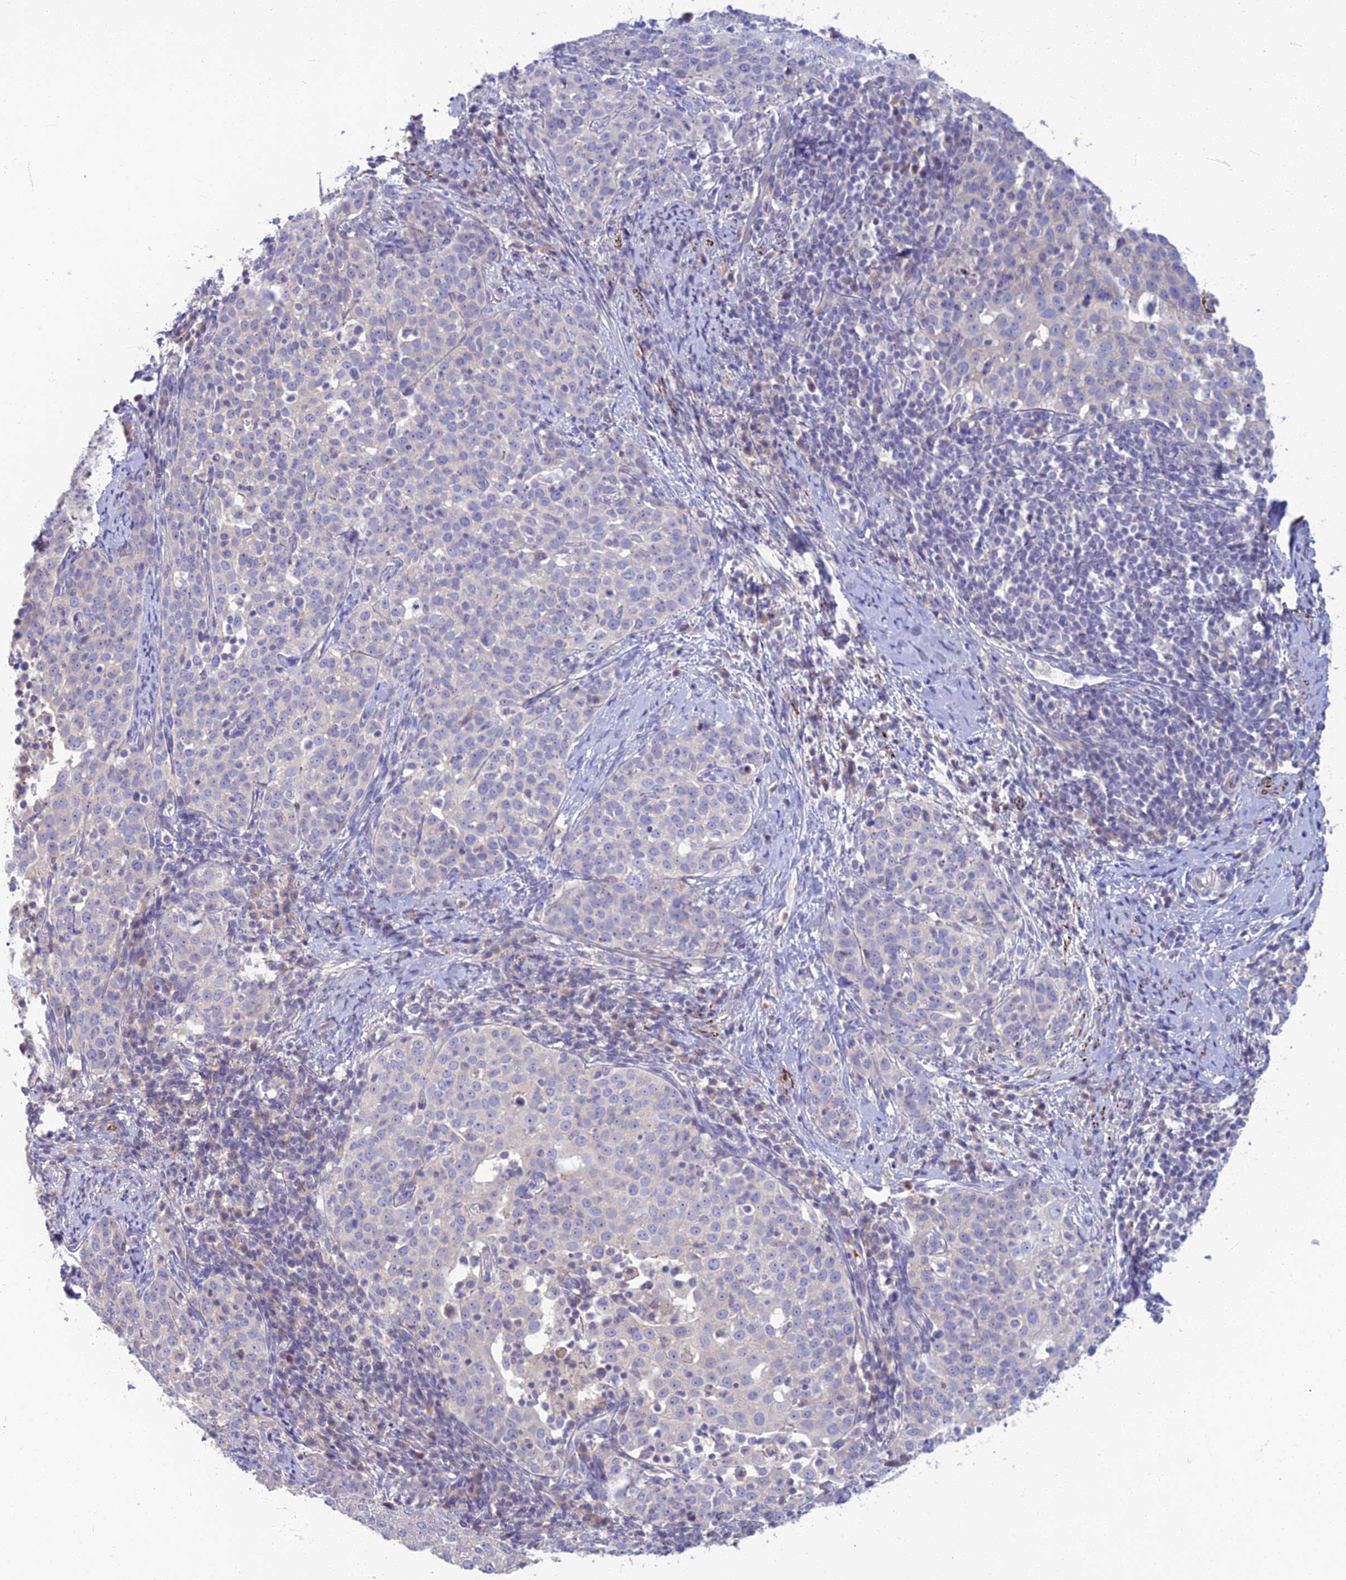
{"staining": {"intensity": "negative", "quantity": "none", "location": "none"}, "tissue": "cervical cancer", "cell_type": "Tumor cells", "image_type": "cancer", "snomed": [{"axis": "morphology", "description": "Squamous cell carcinoma, NOS"}, {"axis": "topography", "description": "Cervix"}], "caption": "Immunohistochemistry of squamous cell carcinoma (cervical) displays no staining in tumor cells.", "gene": "CLIP4", "patient": {"sex": "female", "age": 57}}